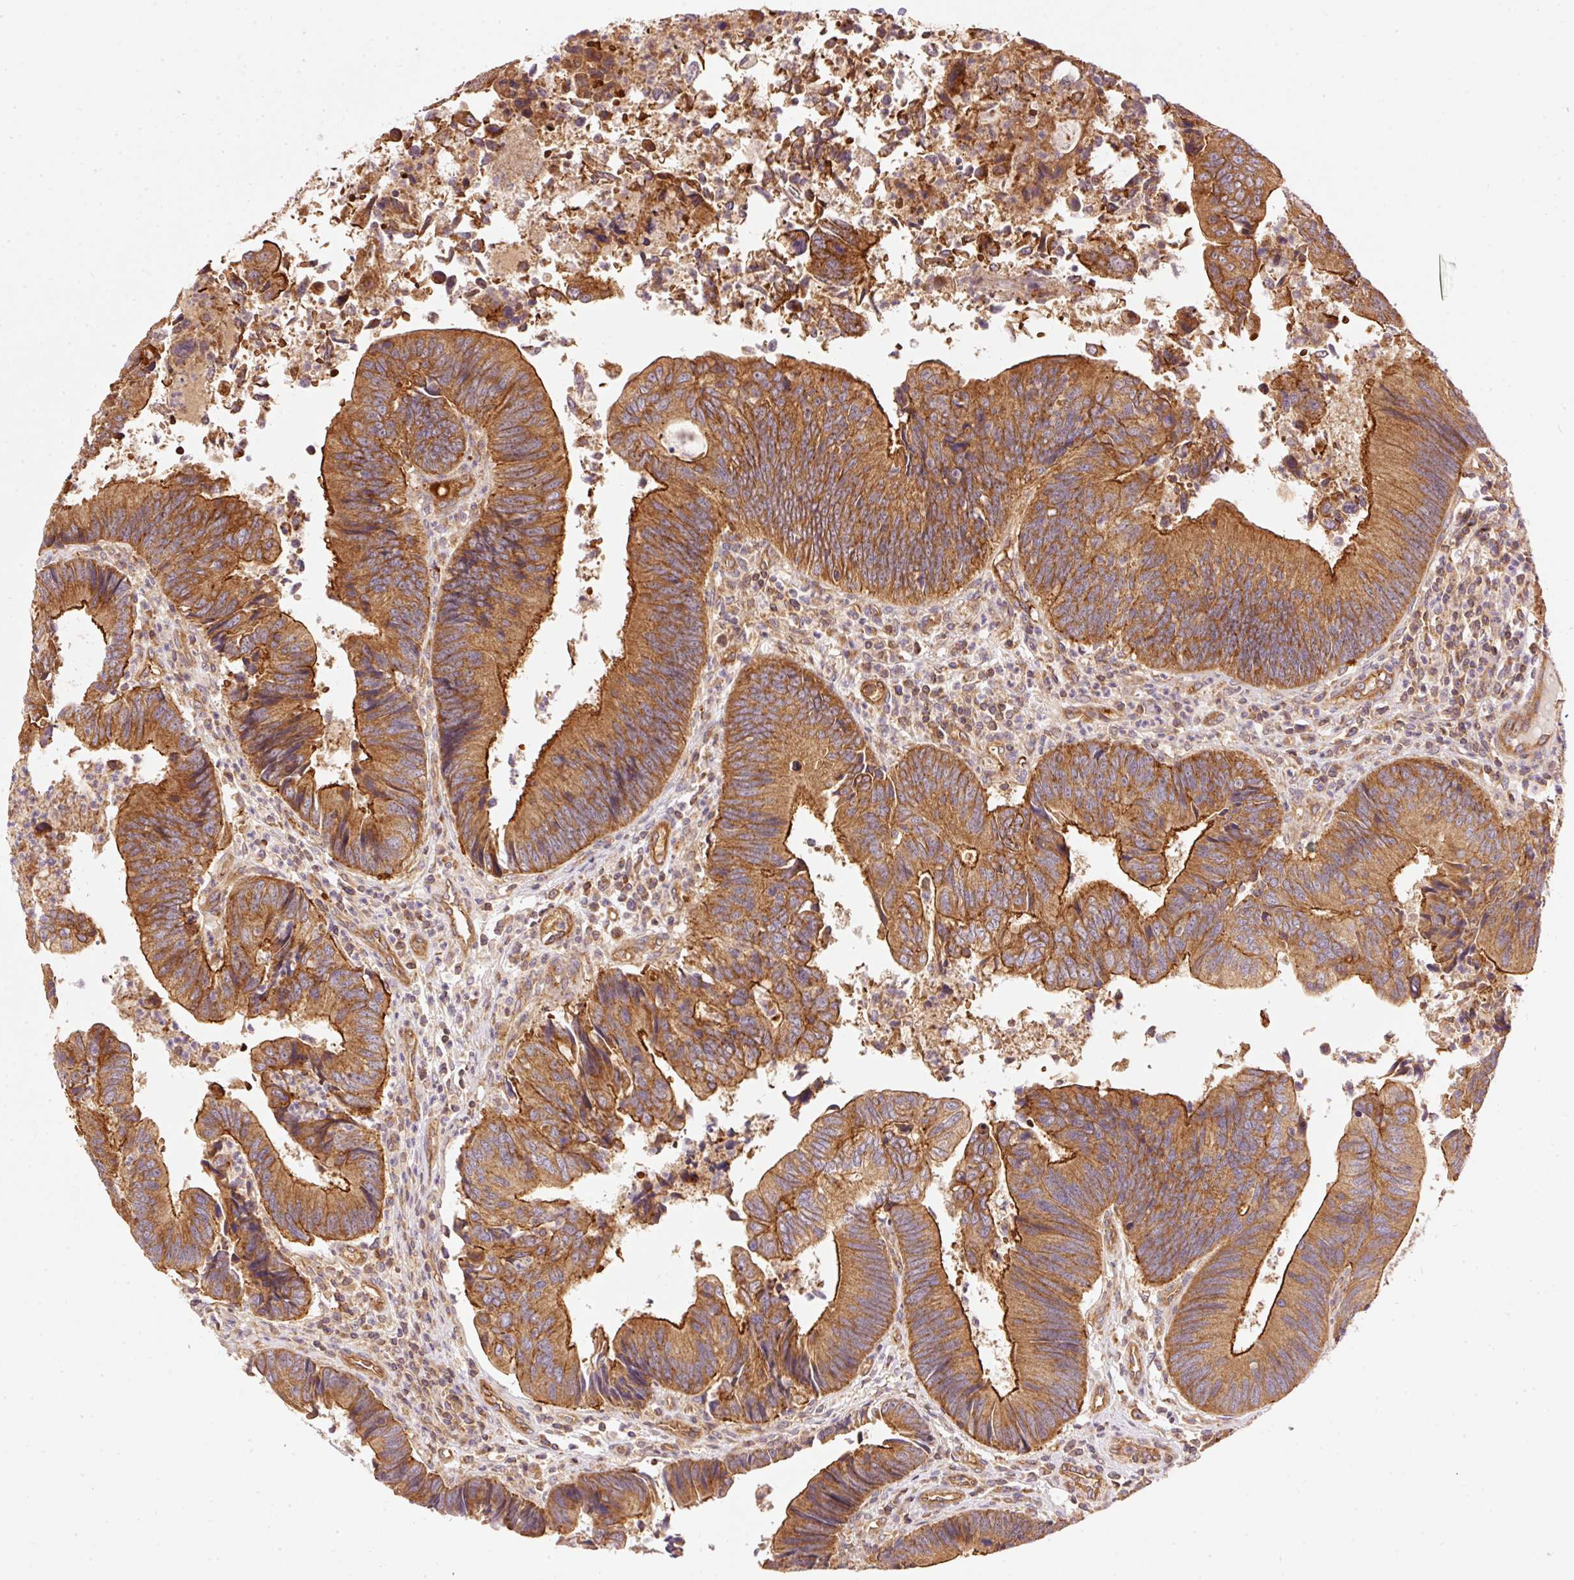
{"staining": {"intensity": "strong", "quantity": ">75%", "location": "cytoplasmic/membranous"}, "tissue": "colorectal cancer", "cell_type": "Tumor cells", "image_type": "cancer", "snomed": [{"axis": "morphology", "description": "Adenocarcinoma, NOS"}, {"axis": "topography", "description": "Colon"}], "caption": "Protein staining displays strong cytoplasmic/membranous staining in about >75% of tumor cells in colorectal adenocarcinoma.", "gene": "ADCY4", "patient": {"sex": "female", "age": 67}}